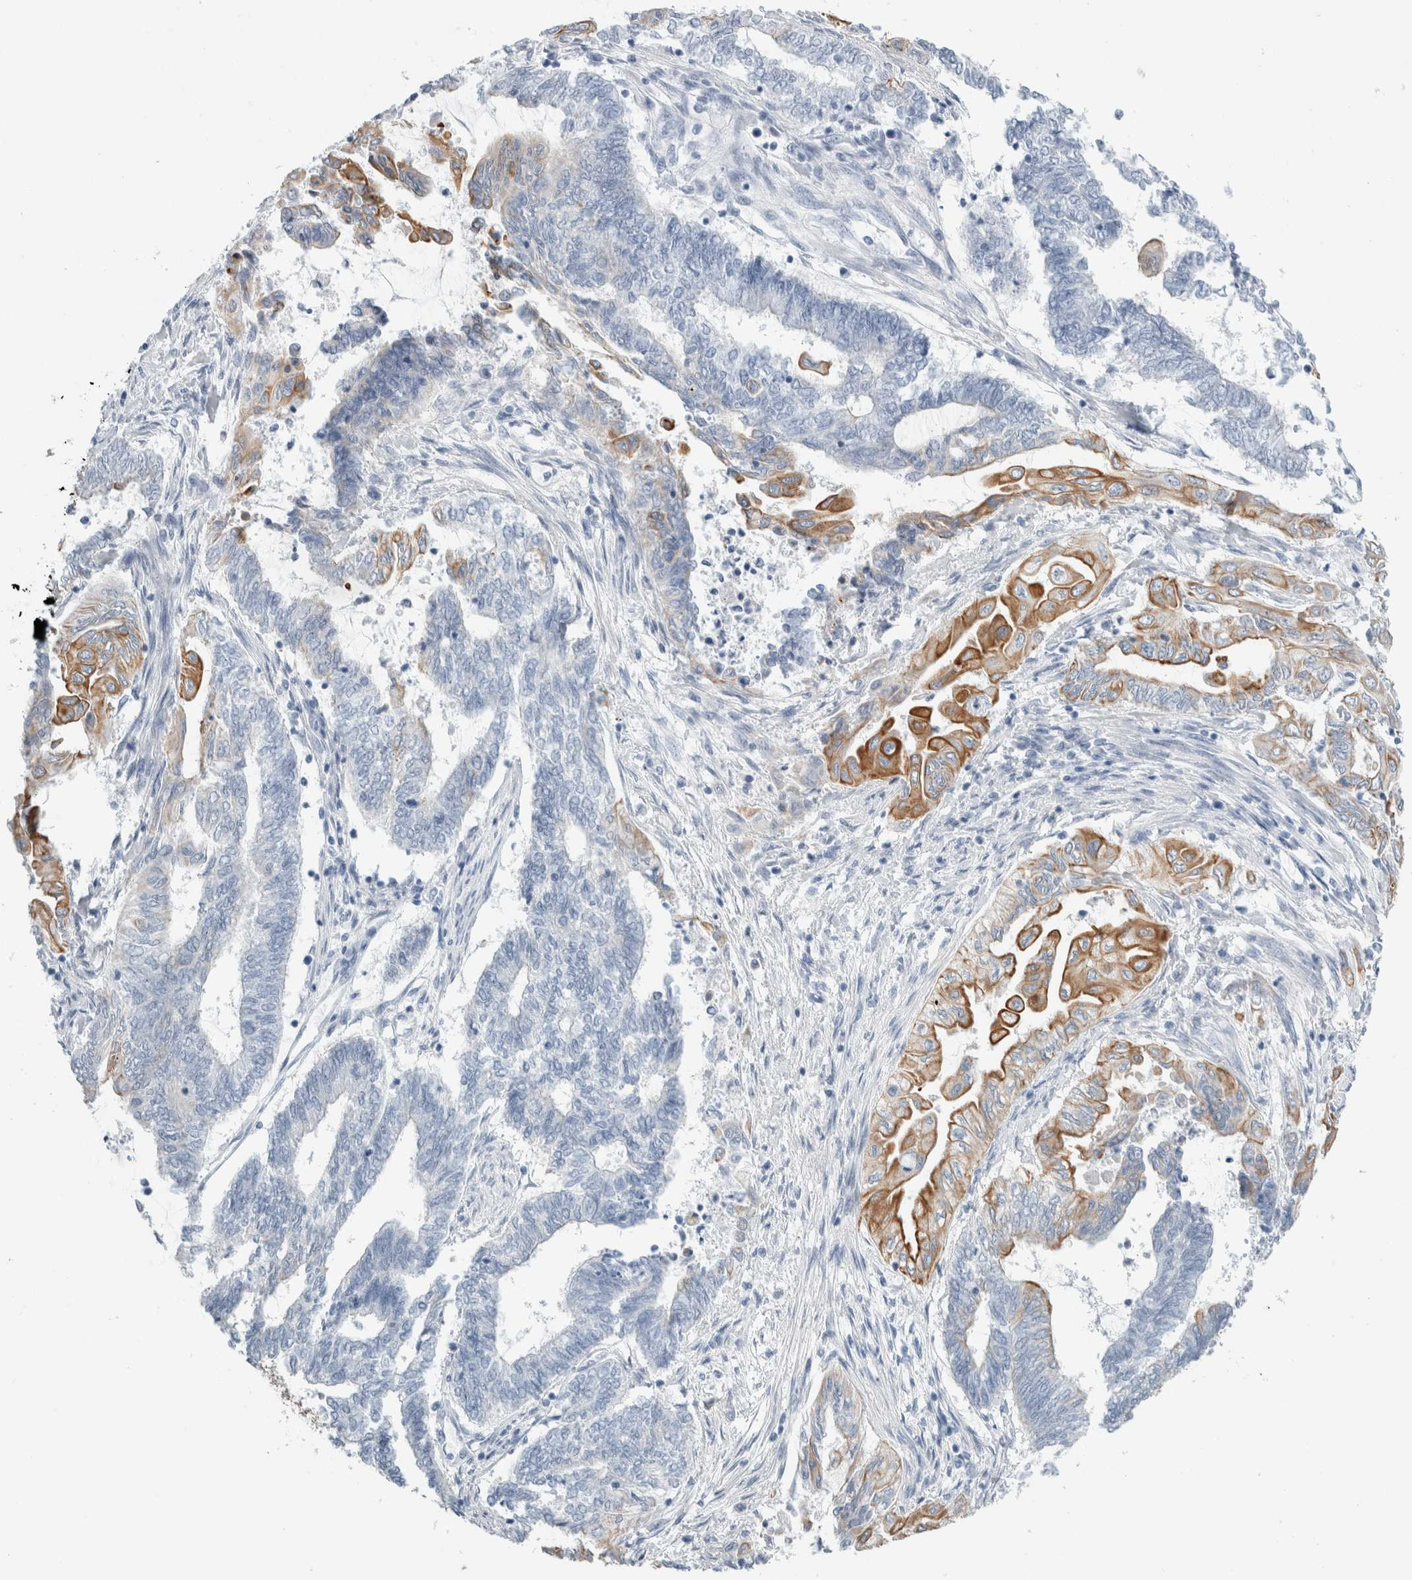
{"staining": {"intensity": "moderate", "quantity": "<25%", "location": "cytoplasmic/membranous"}, "tissue": "endometrial cancer", "cell_type": "Tumor cells", "image_type": "cancer", "snomed": [{"axis": "morphology", "description": "Adenocarcinoma, NOS"}, {"axis": "topography", "description": "Uterus"}, {"axis": "topography", "description": "Endometrium"}], "caption": "Immunohistochemical staining of human endometrial cancer shows low levels of moderate cytoplasmic/membranous positivity in about <25% of tumor cells.", "gene": "RPH3AL", "patient": {"sex": "female", "age": 70}}